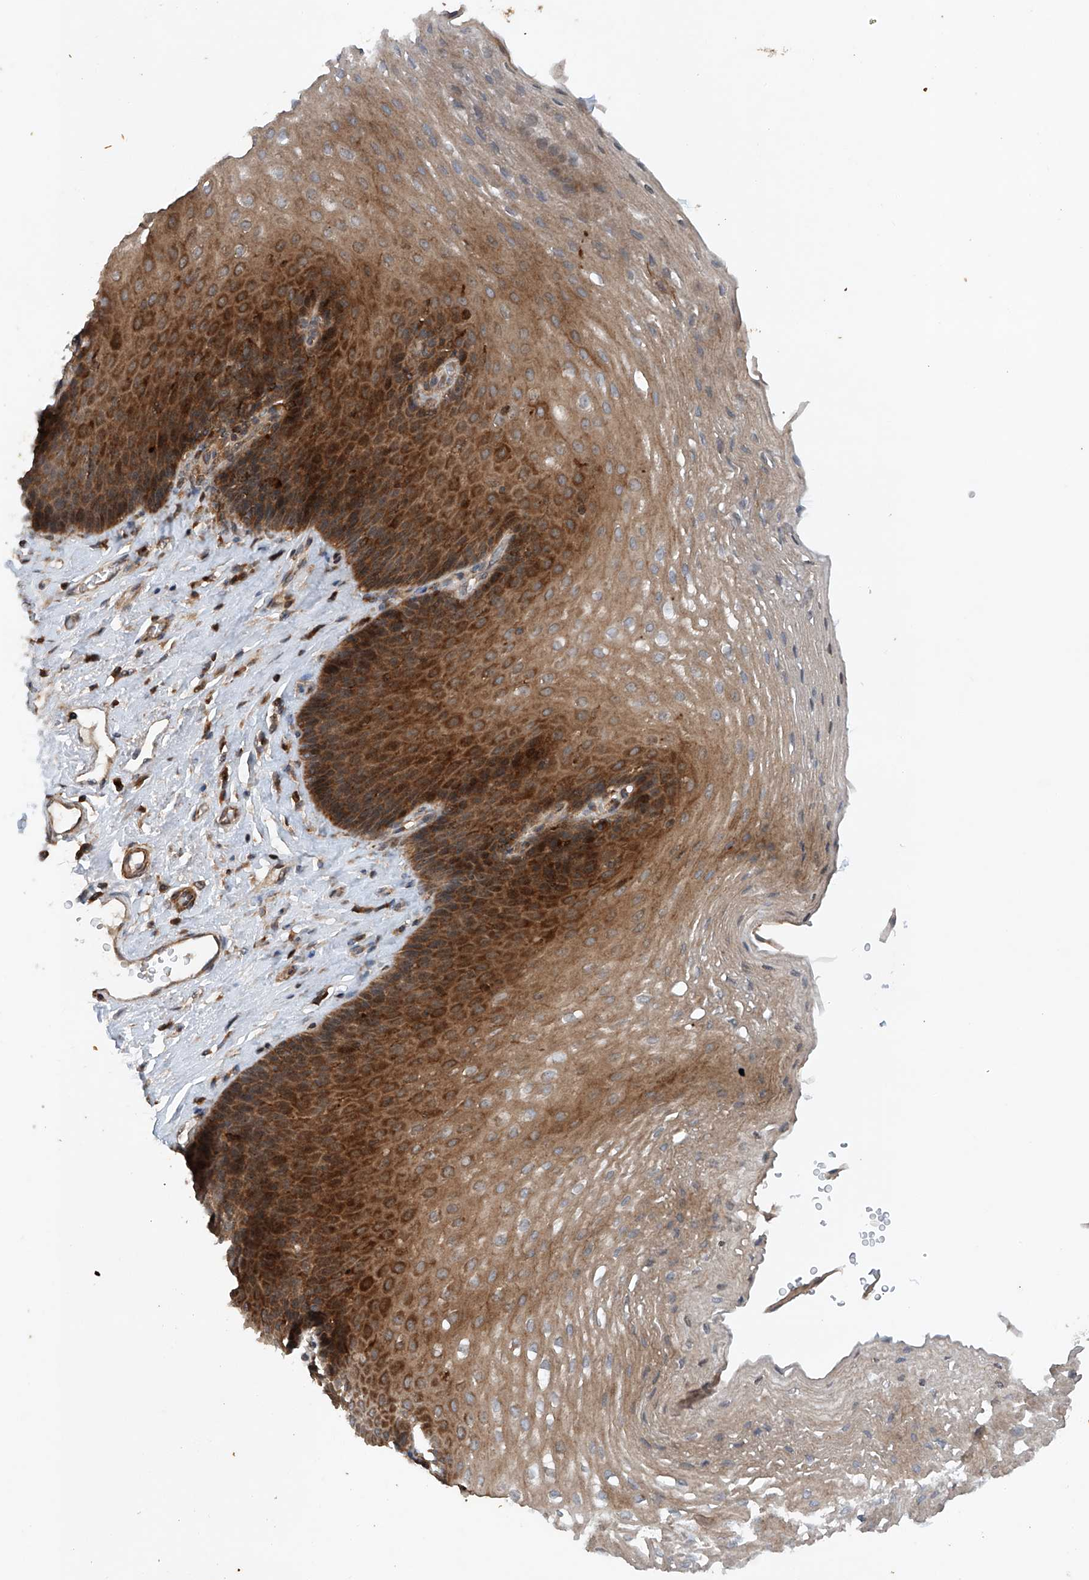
{"staining": {"intensity": "strong", "quantity": ">75%", "location": "cytoplasmic/membranous"}, "tissue": "esophagus", "cell_type": "Squamous epithelial cells", "image_type": "normal", "snomed": [{"axis": "morphology", "description": "Normal tissue, NOS"}, {"axis": "topography", "description": "Esophagus"}], "caption": "Immunohistochemistry (IHC) image of benign human esophagus stained for a protein (brown), which displays high levels of strong cytoplasmic/membranous staining in about >75% of squamous epithelial cells.", "gene": "CEP85L", "patient": {"sex": "female", "age": 66}}